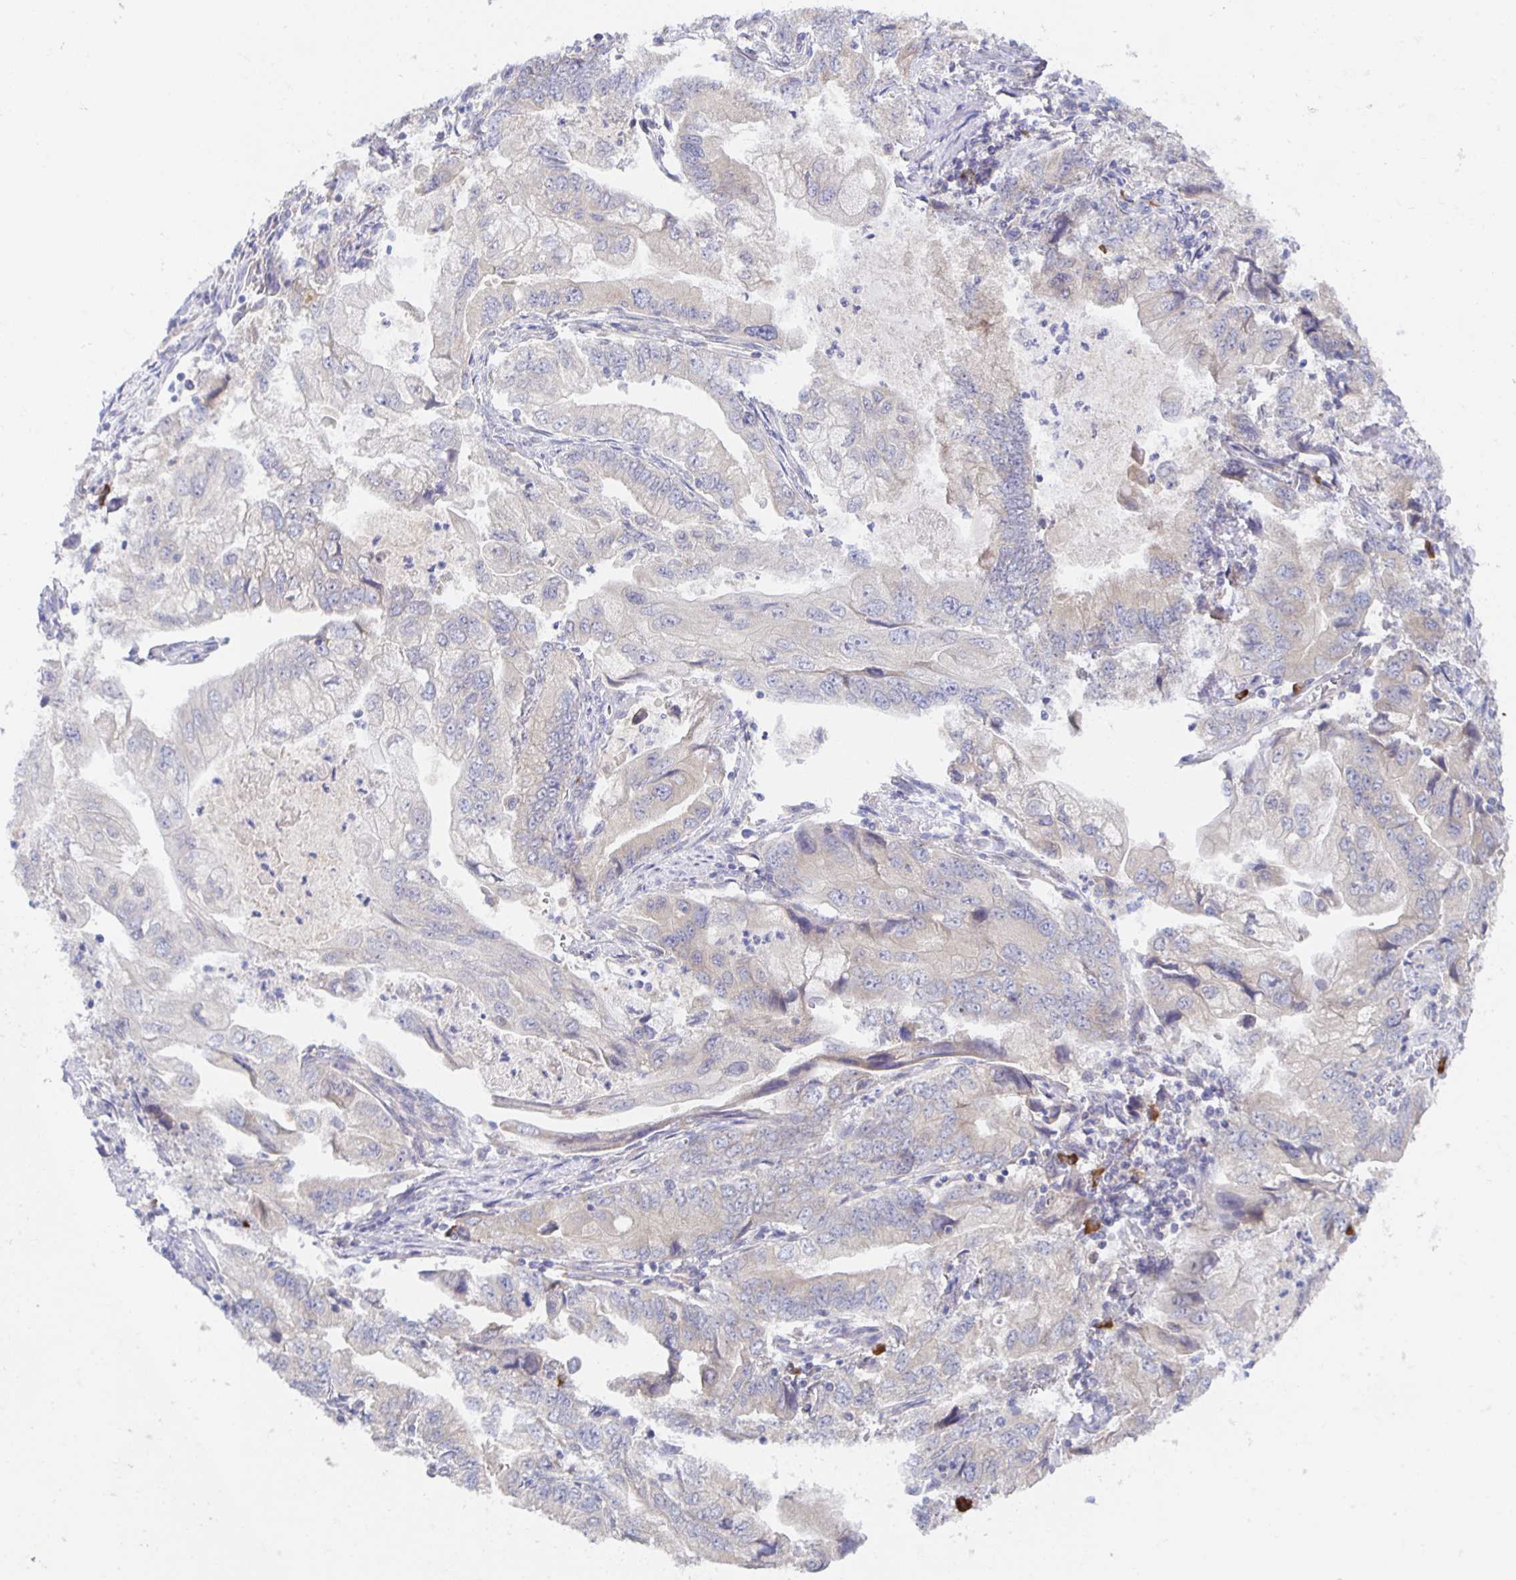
{"staining": {"intensity": "negative", "quantity": "none", "location": "none"}, "tissue": "stomach cancer", "cell_type": "Tumor cells", "image_type": "cancer", "snomed": [{"axis": "morphology", "description": "Adenocarcinoma, NOS"}, {"axis": "topography", "description": "Pancreas"}, {"axis": "topography", "description": "Stomach, upper"}], "caption": "A micrograph of human adenocarcinoma (stomach) is negative for staining in tumor cells. The staining is performed using DAB (3,3'-diaminobenzidine) brown chromogen with nuclei counter-stained in using hematoxylin.", "gene": "BAD", "patient": {"sex": "male", "age": 77}}